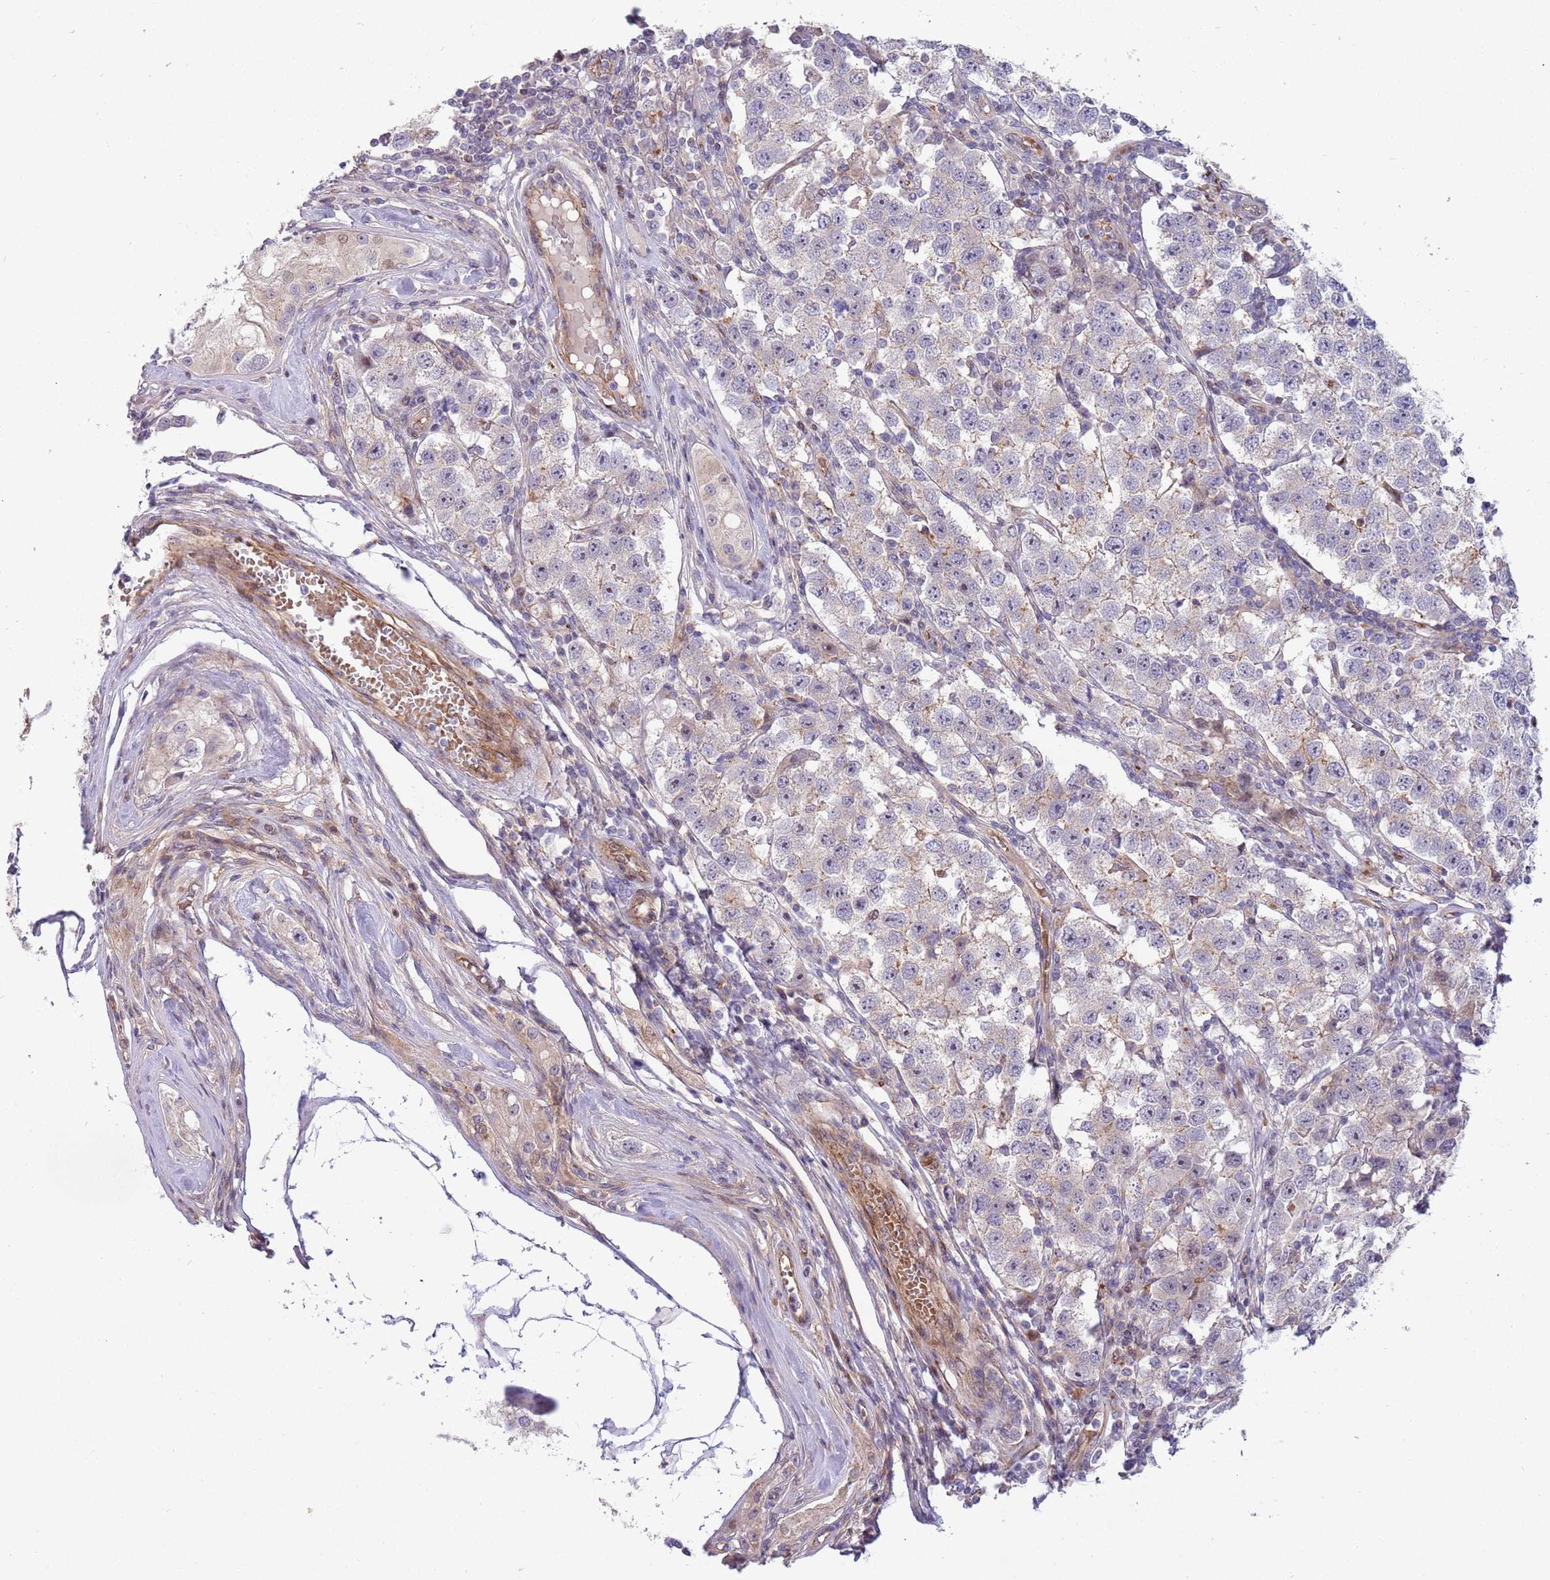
{"staining": {"intensity": "negative", "quantity": "none", "location": "none"}, "tissue": "testis cancer", "cell_type": "Tumor cells", "image_type": "cancer", "snomed": [{"axis": "morphology", "description": "Seminoma, NOS"}, {"axis": "topography", "description": "Testis"}], "caption": "The micrograph shows no significant positivity in tumor cells of testis cancer.", "gene": "ITGB6", "patient": {"sex": "male", "age": 34}}